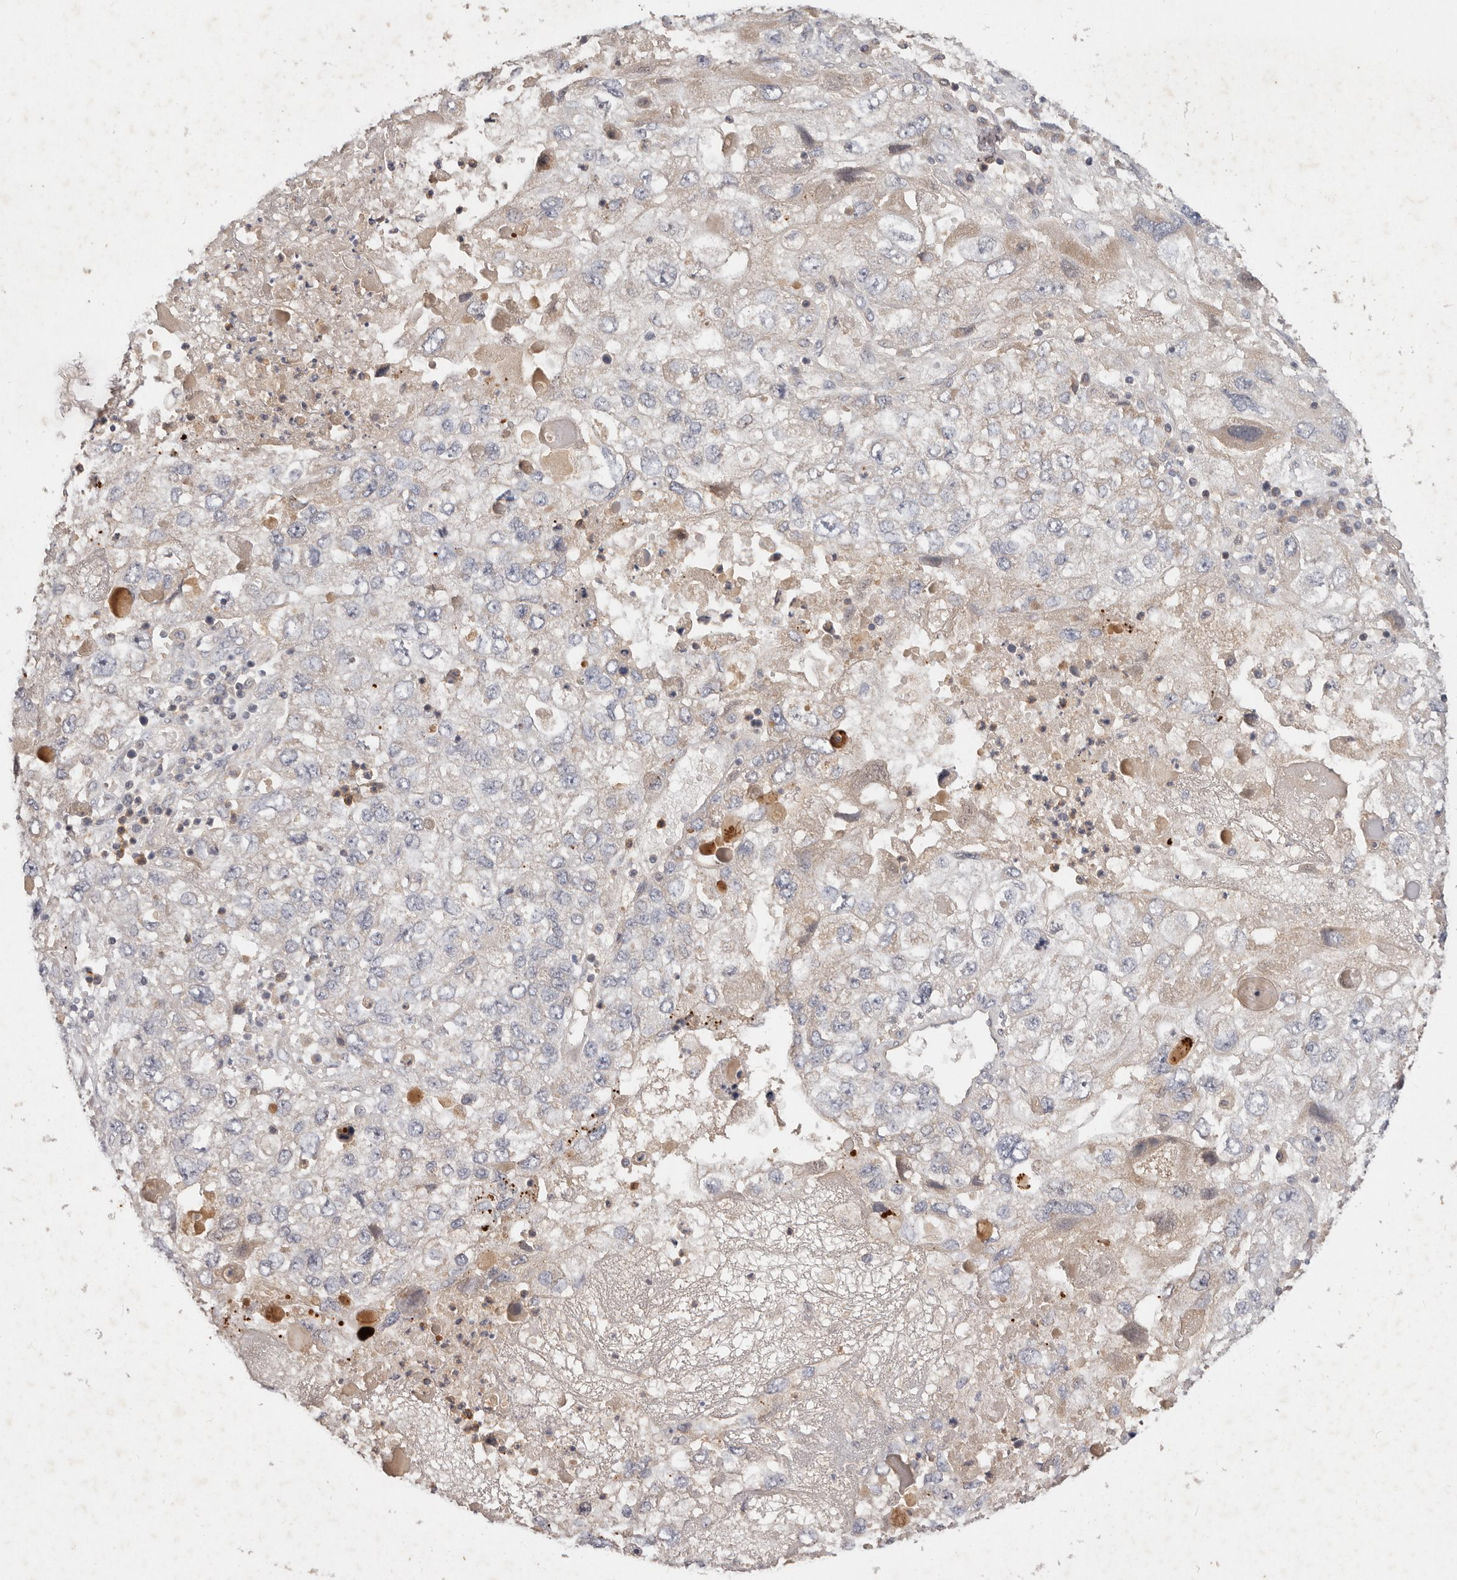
{"staining": {"intensity": "weak", "quantity": "<25%", "location": "cytoplasmic/membranous"}, "tissue": "endometrial cancer", "cell_type": "Tumor cells", "image_type": "cancer", "snomed": [{"axis": "morphology", "description": "Adenocarcinoma, NOS"}, {"axis": "topography", "description": "Endometrium"}], "caption": "This is an immunohistochemistry (IHC) micrograph of human endometrial cancer (adenocarcinoma). There is no positivity in tumor cells.", "gene": "USP49", "patient": {"sex": "female", "age": 49}}